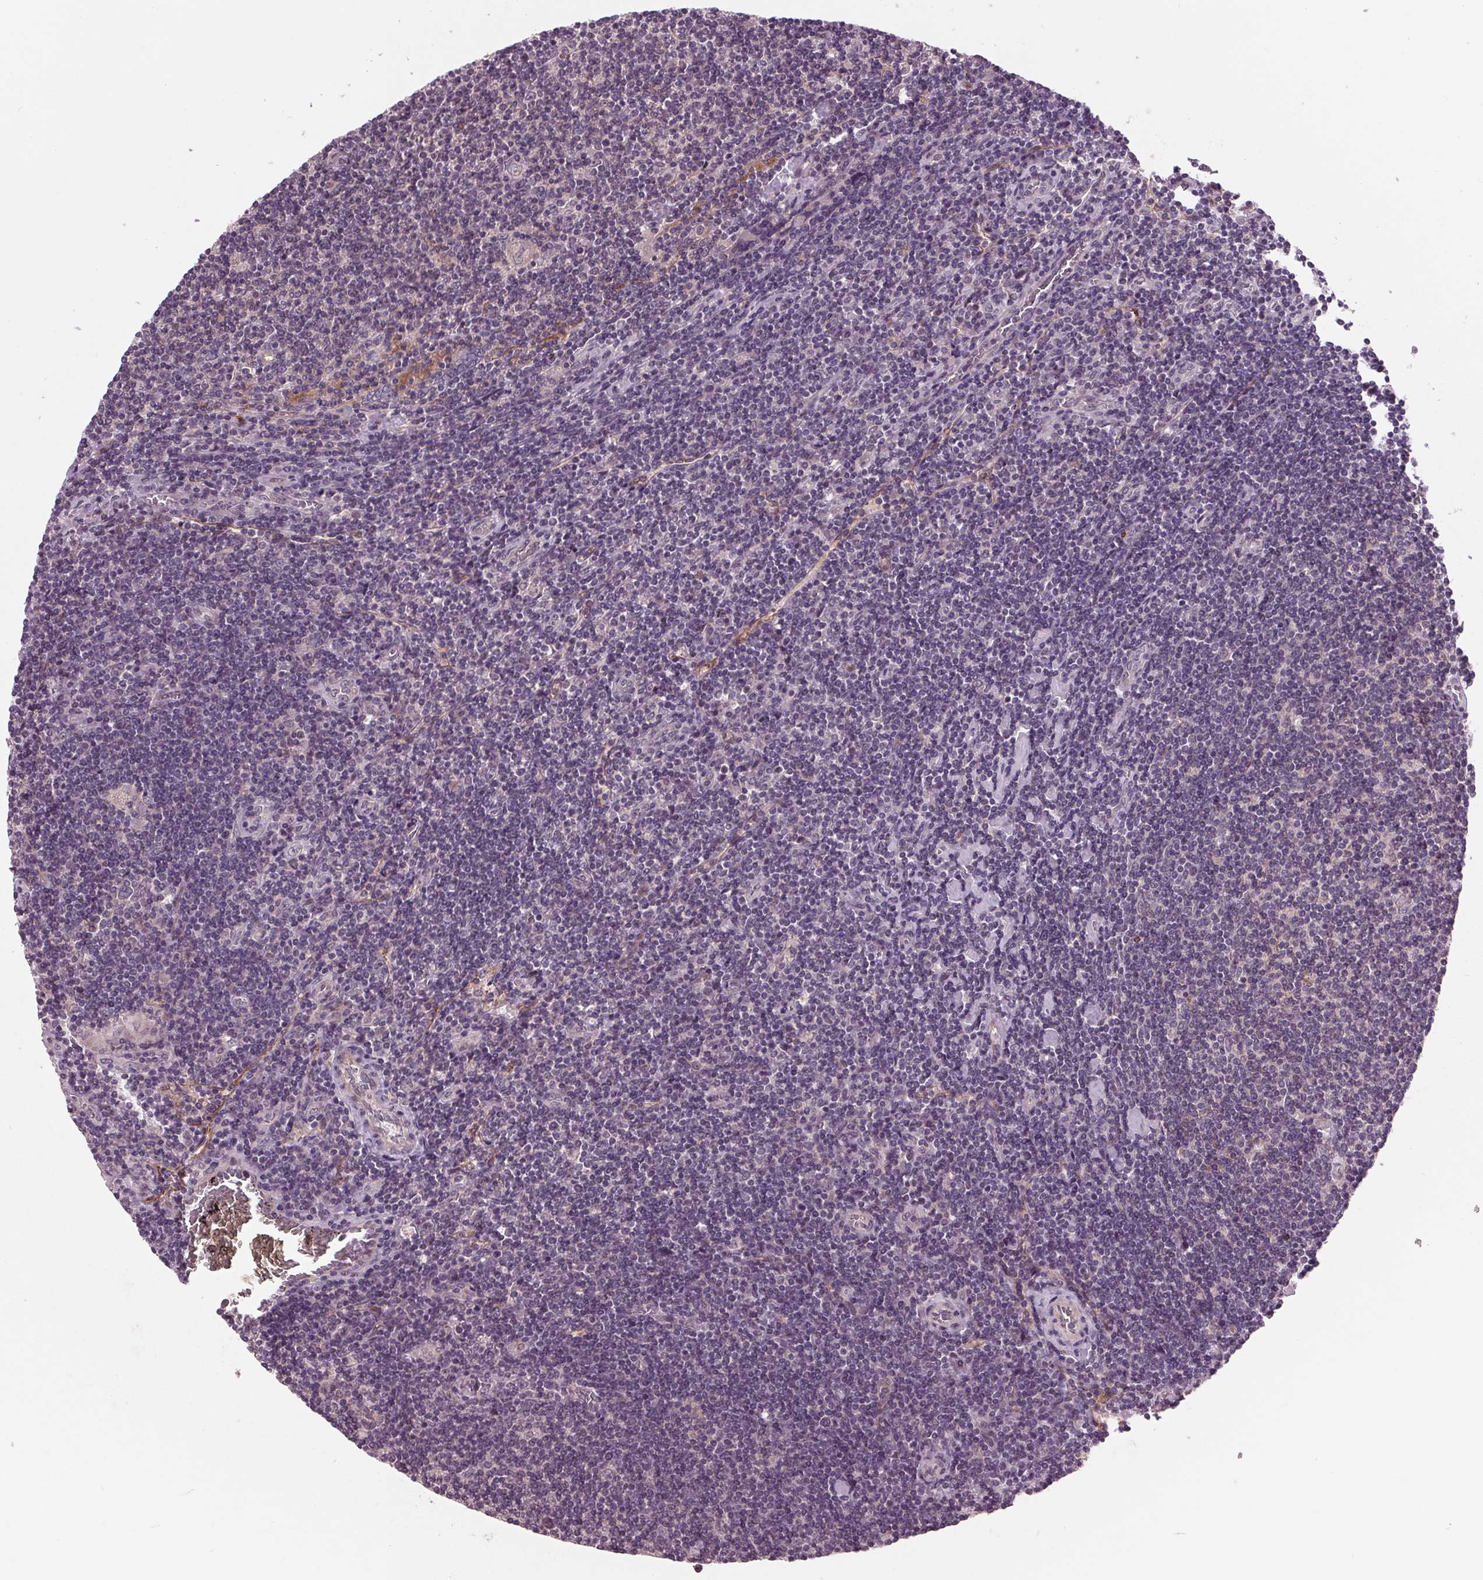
{"staining": {"intensity": "negative", "quantity": "none", "location": "none"}, "tissue": "lymphoma", "cell_type": "Tumor cells", "image_type": "cancer", "snomed": [{"axis": "morphology", "description": "Hodgkin's disease, NOS"}, {"axis": "topography", "description": "Lymph node"}], "caption": "High power microscopy micrograph of an IHC photomicrograph of lymphoma, revealing no significant expression in tumor cells.", "gene": "MAPK8", "patient": {"sex": "male", "age": 40}}